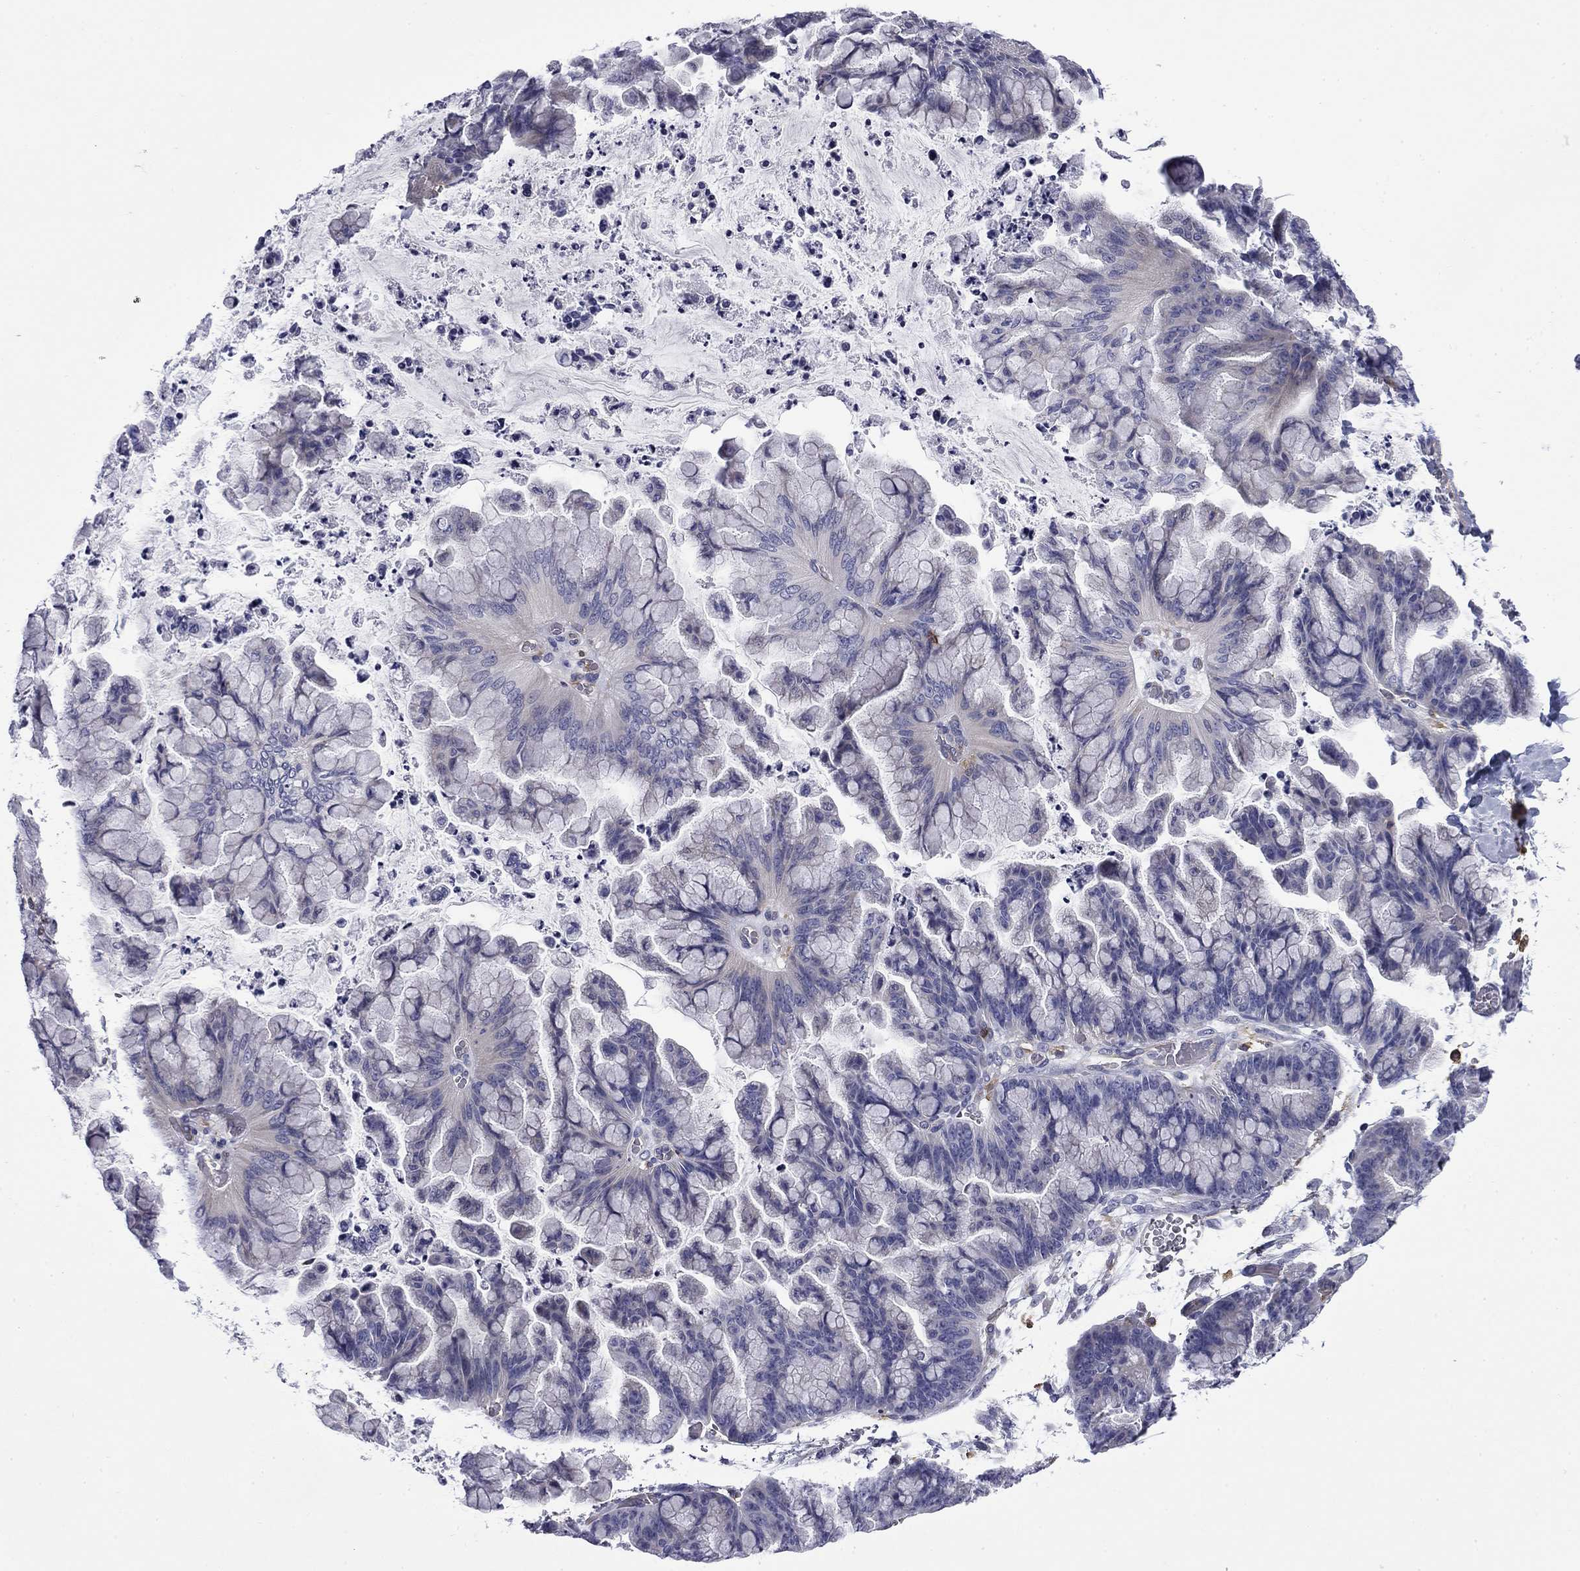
{"staining": {"intensity": "negative", "quantity": "none", "location": "none"}, "tissue": "ovarian cancer", "cell_type": "Tumor cells", "image_type": "cancer", "snomed": [{"axis": "morphology", "description": "Cystadenocarcinoma, mucinous, NOS"}, {"axis": "topography", "description": "Ovary"}], "caption": "Human mucinous cystadenocarcinoma (ovarian) stained for a protein using IHC reveals no positivity in tumor cells.", "gene": "ARHGAP45", "patient": {"sex": "female", "age": 67}}